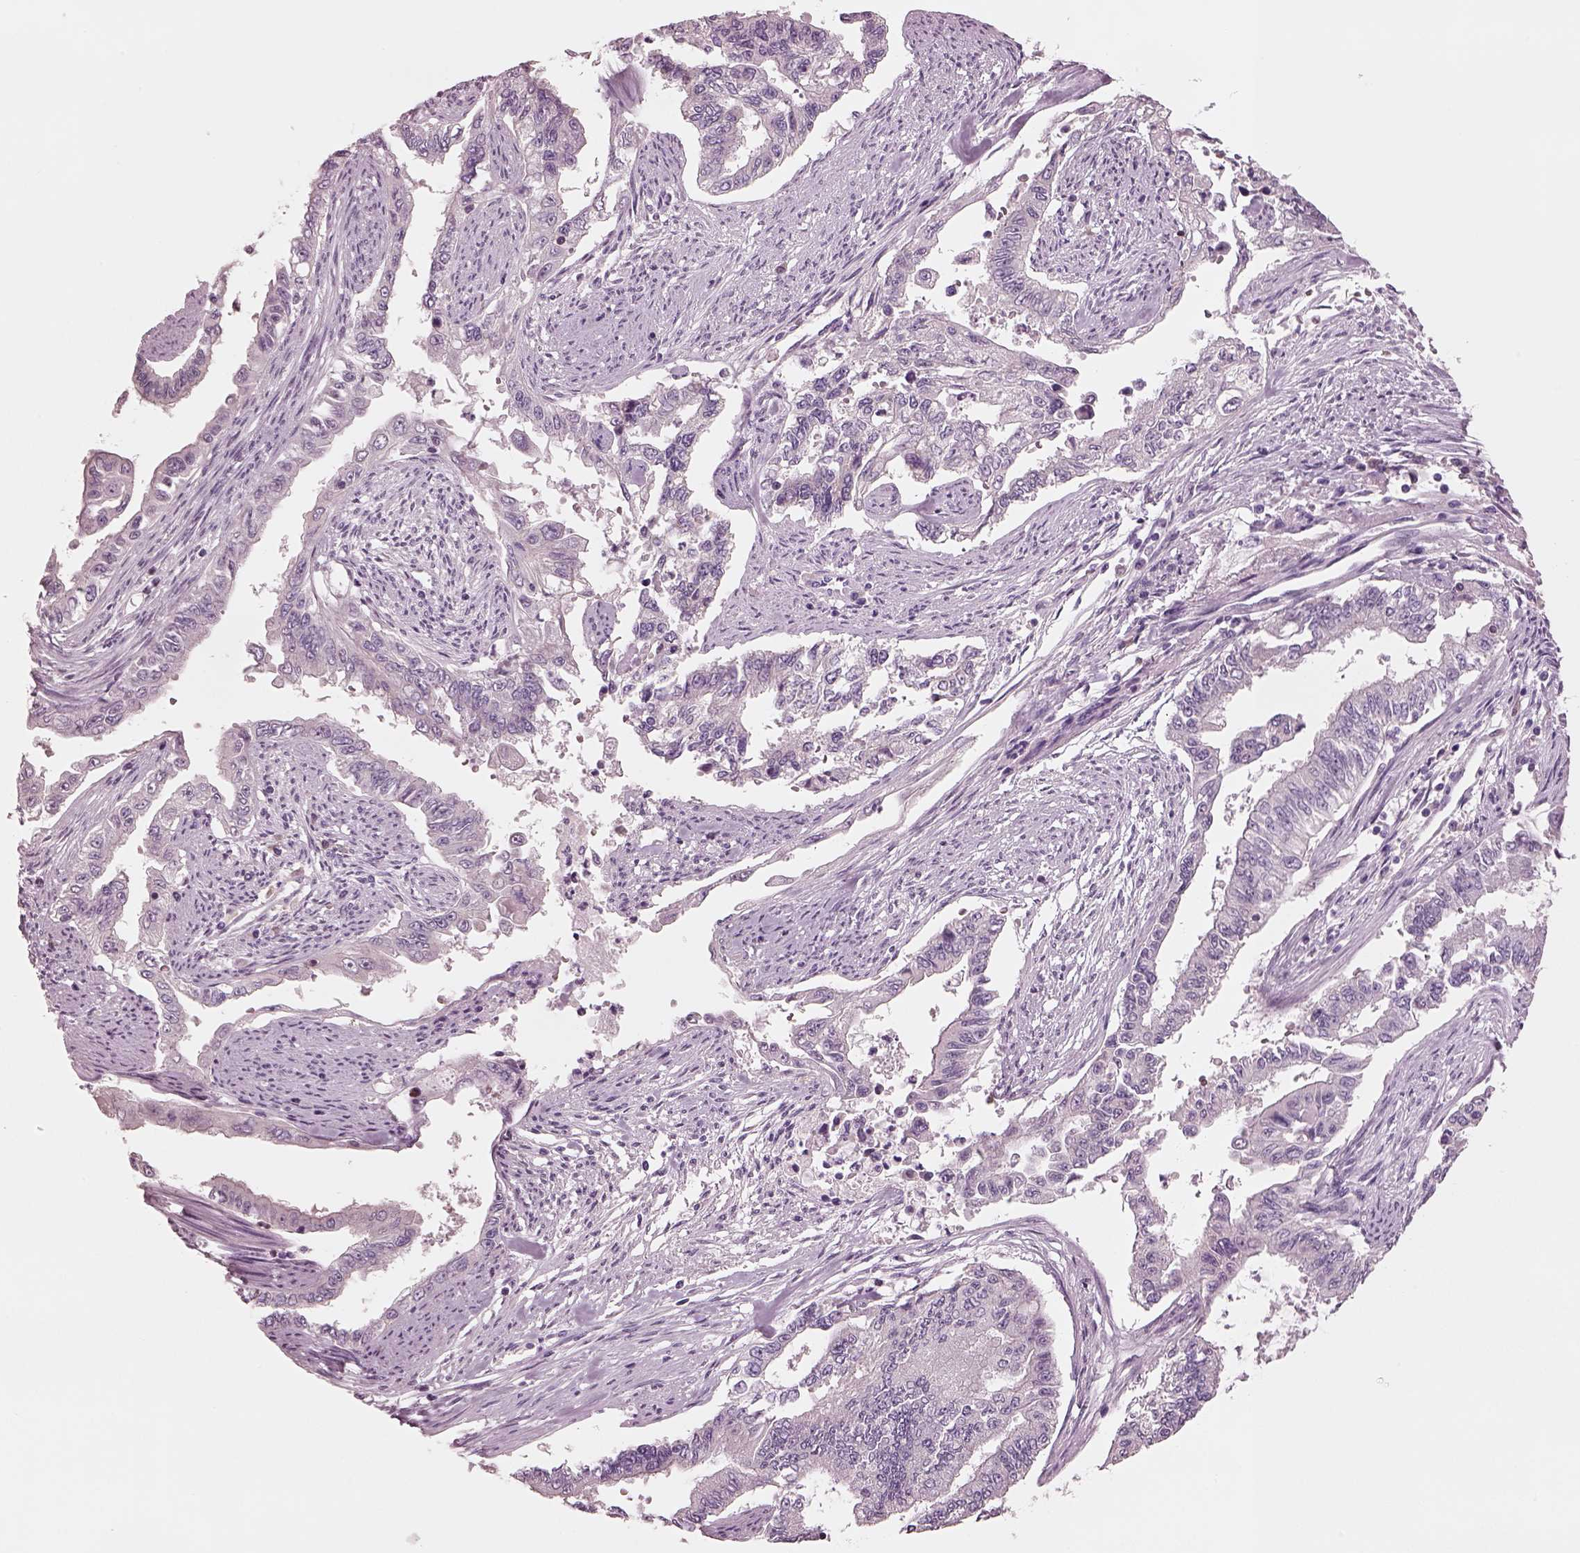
{"staining": {"intensity": "negative", "quantity": "none", "location": "none"}, "tissue": "endometrial cancer", "cell_type": "Tumor cells", "image_type": "cancer", "snomed": [{"axis": "morphology", "description": "Adenocarcinoma, NOS"}, {"axis": "topography", "description": "Uterus"}], "caption": "Tumor cells are negative for protein expression in human endometrial cancer.", "gene": "SLC27A2", "patient": {"sex": "female", "age": 59}}